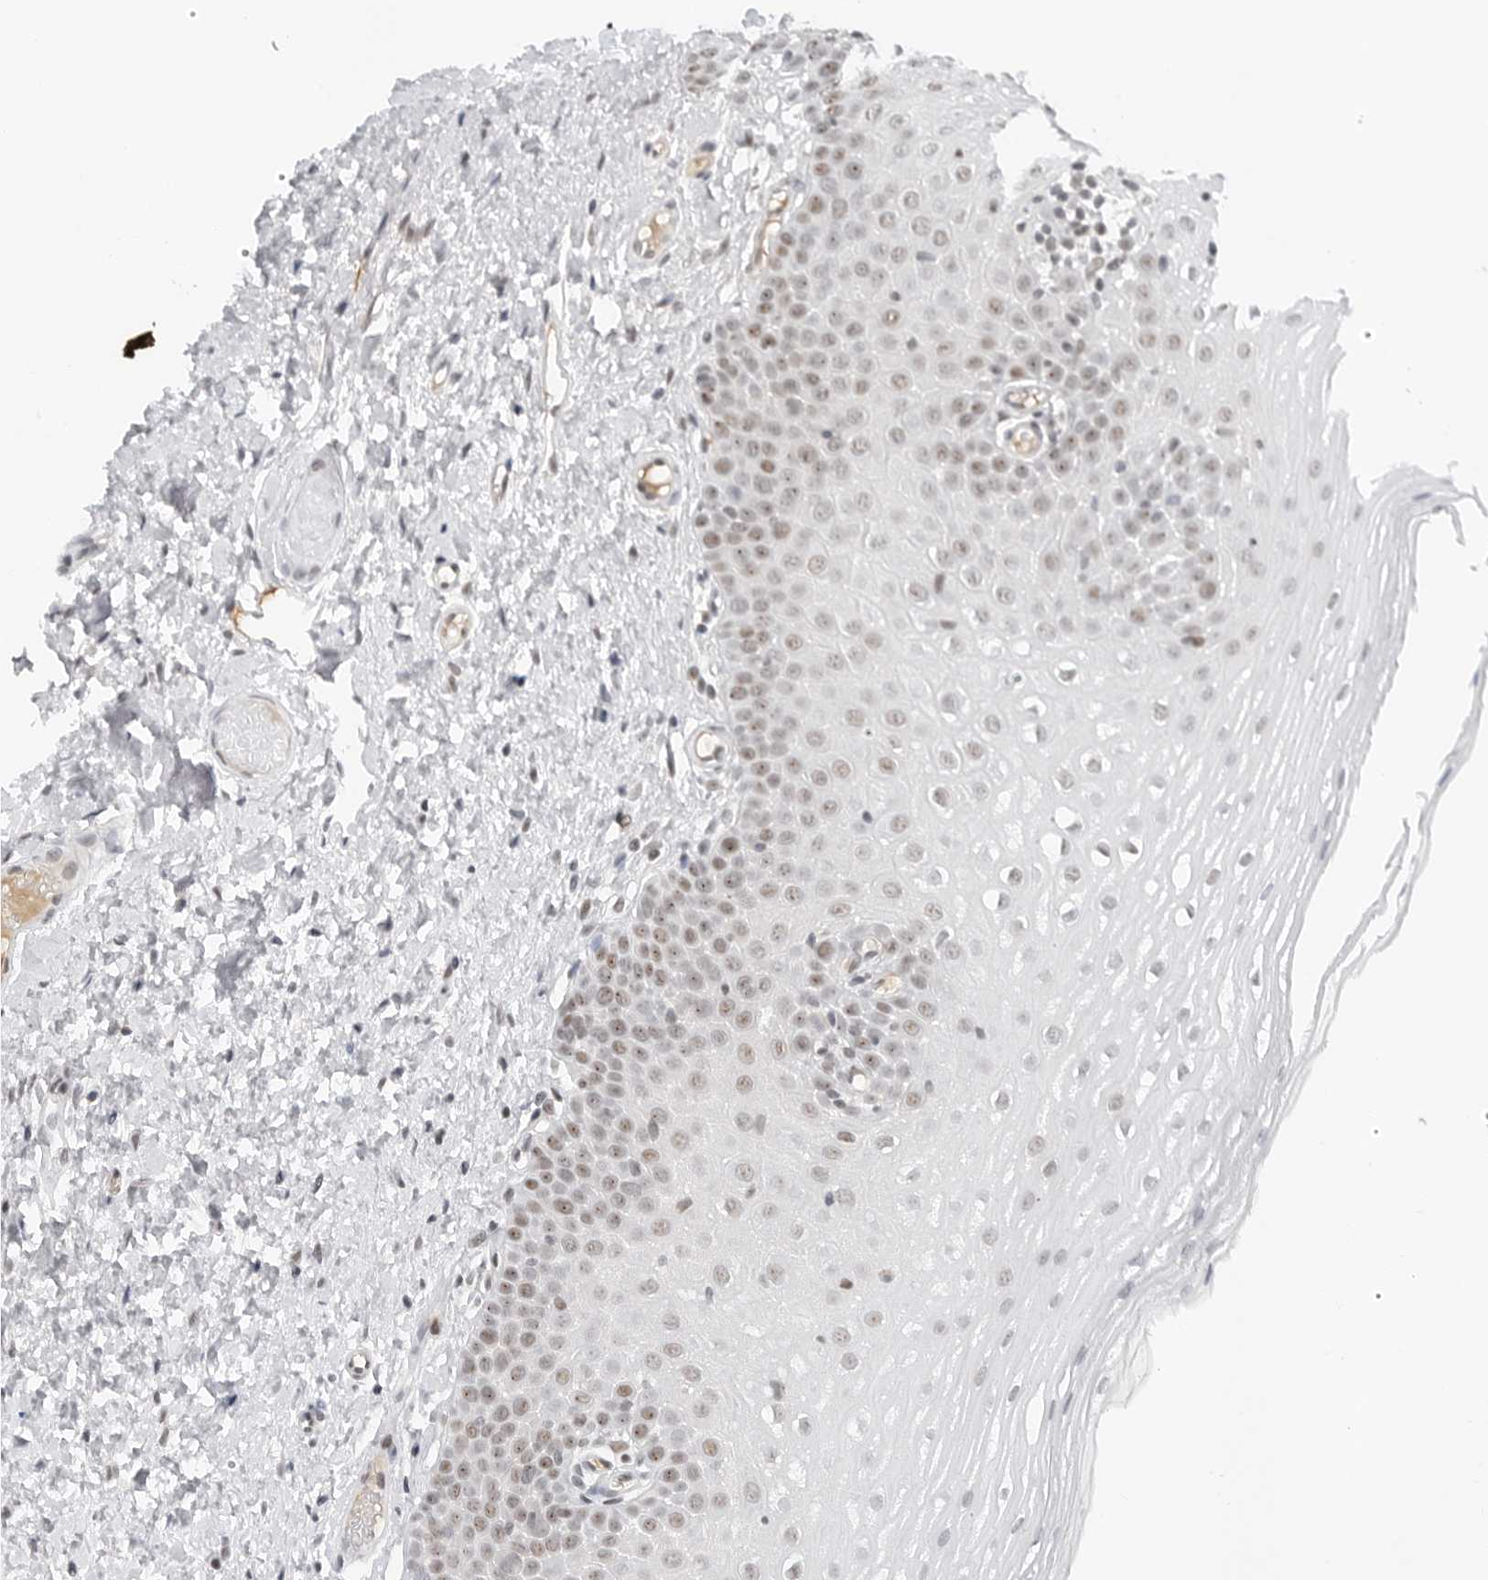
{"staining": {"intensity": "moderate", "quantity": "25%-75%", "location": "nuclear"}, "tissue": "oral mucosa", "cell_type": "Squamous epithelial cells", "image_type": "normal", "snomed": [{"axis": "morphology", "description": "Normal tissue, NOS"}, {"axis": "topography", "description": "Oral tissue"}], "caption": "Immunohistochemistry image of unremarkable human oral mucosa stained for a protein (brown), which demonstrates medium levels of moderate nuclear expression in approximately 25%-75% of squamous epithelial cells.", "gene": "WRAP53", "patient": {"sex": "female", "age": 56}}